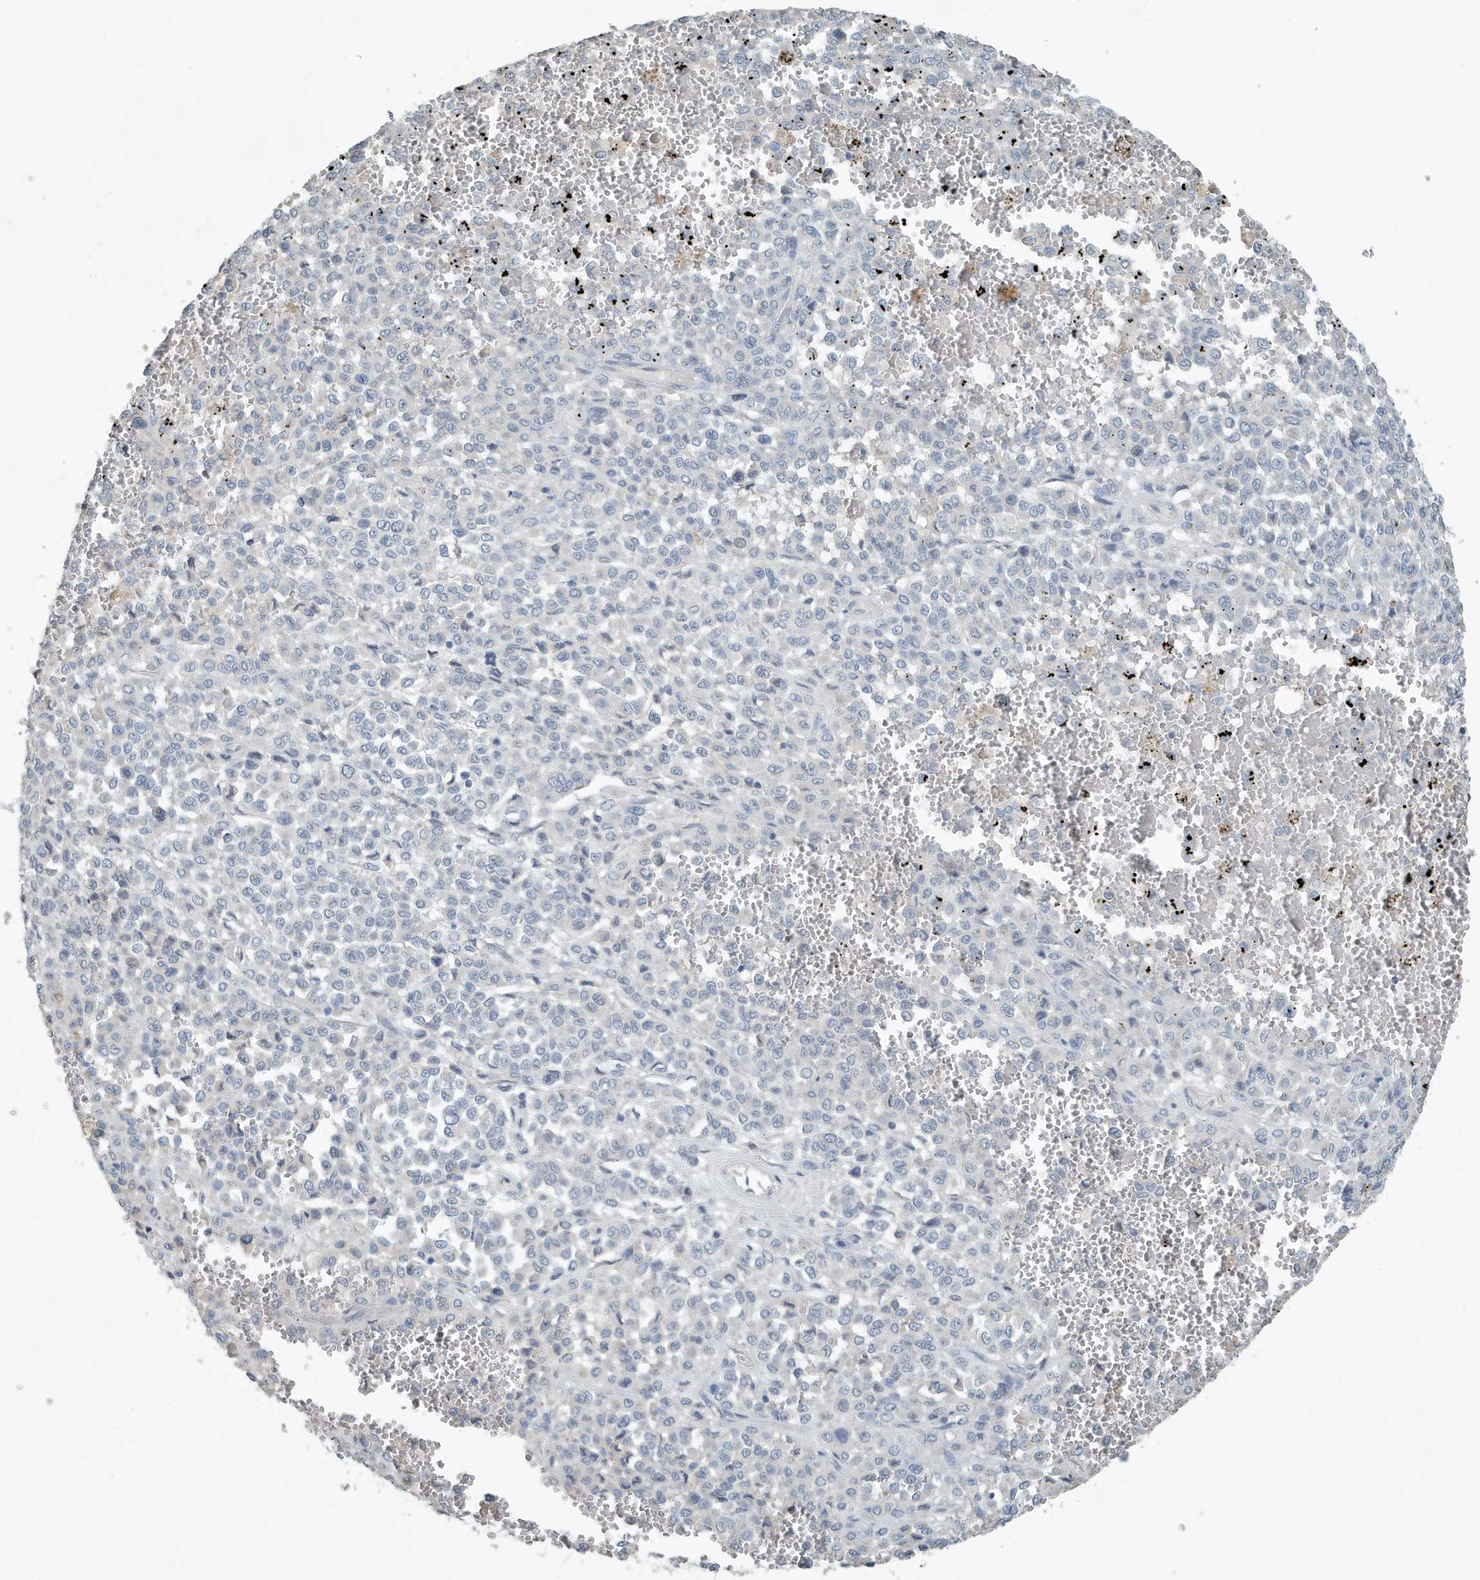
{"staining": {"intensity": "negative", "quantity": "none", "location": "none"}, "tissue": "melanoma", "cell_type": "Tumor cells", "image_type": "cancer", "snomed": [{"axis": "morphology", "description": "Malignant melanoma, Metastatic site"}, {"axis": "topography", "description": "Pancreas"}], "caption": "Tumor cells are negative for brown protein staining in melanoma.", "gene": "UGT2B4", "patient": {"sex": "female", "age": 30}}